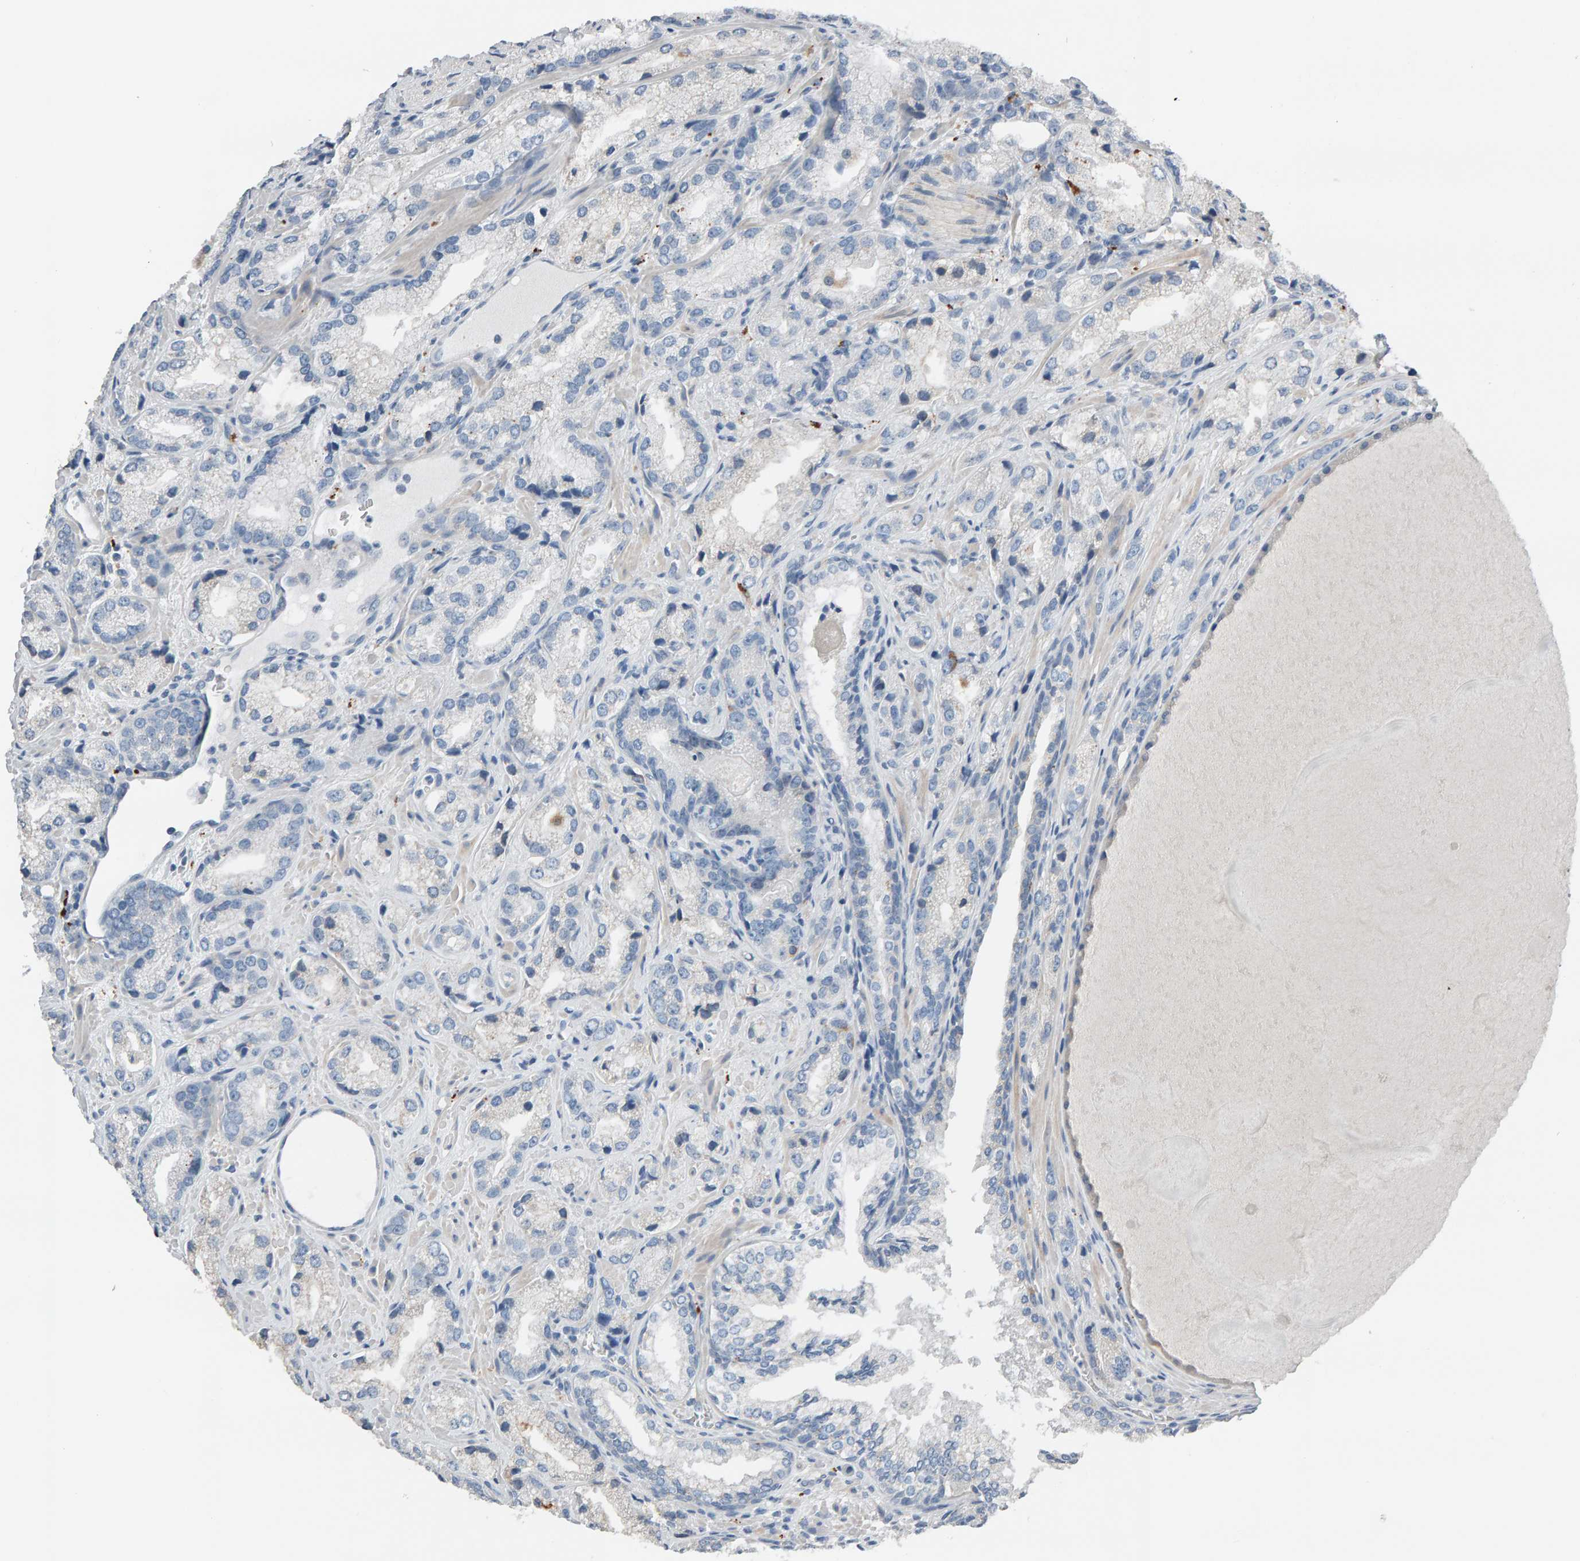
{"staining": {"intensity": "negative", "quantity": "none", "location": "none"}, "tissue": "prostate cancer", "cell_type": "Tumor cells", "image_type": "cancer", "snomed": [{"axis": "morphology", "description": "Adenocarcinoma, High grade"}, {"axis": "topography", "description": "Prostate"}], "caption": "Tumor cells are negative for protein expression in human prostate cancer.", "gene": "IPPK", "patient": {"sex": "male", "age": 63}}